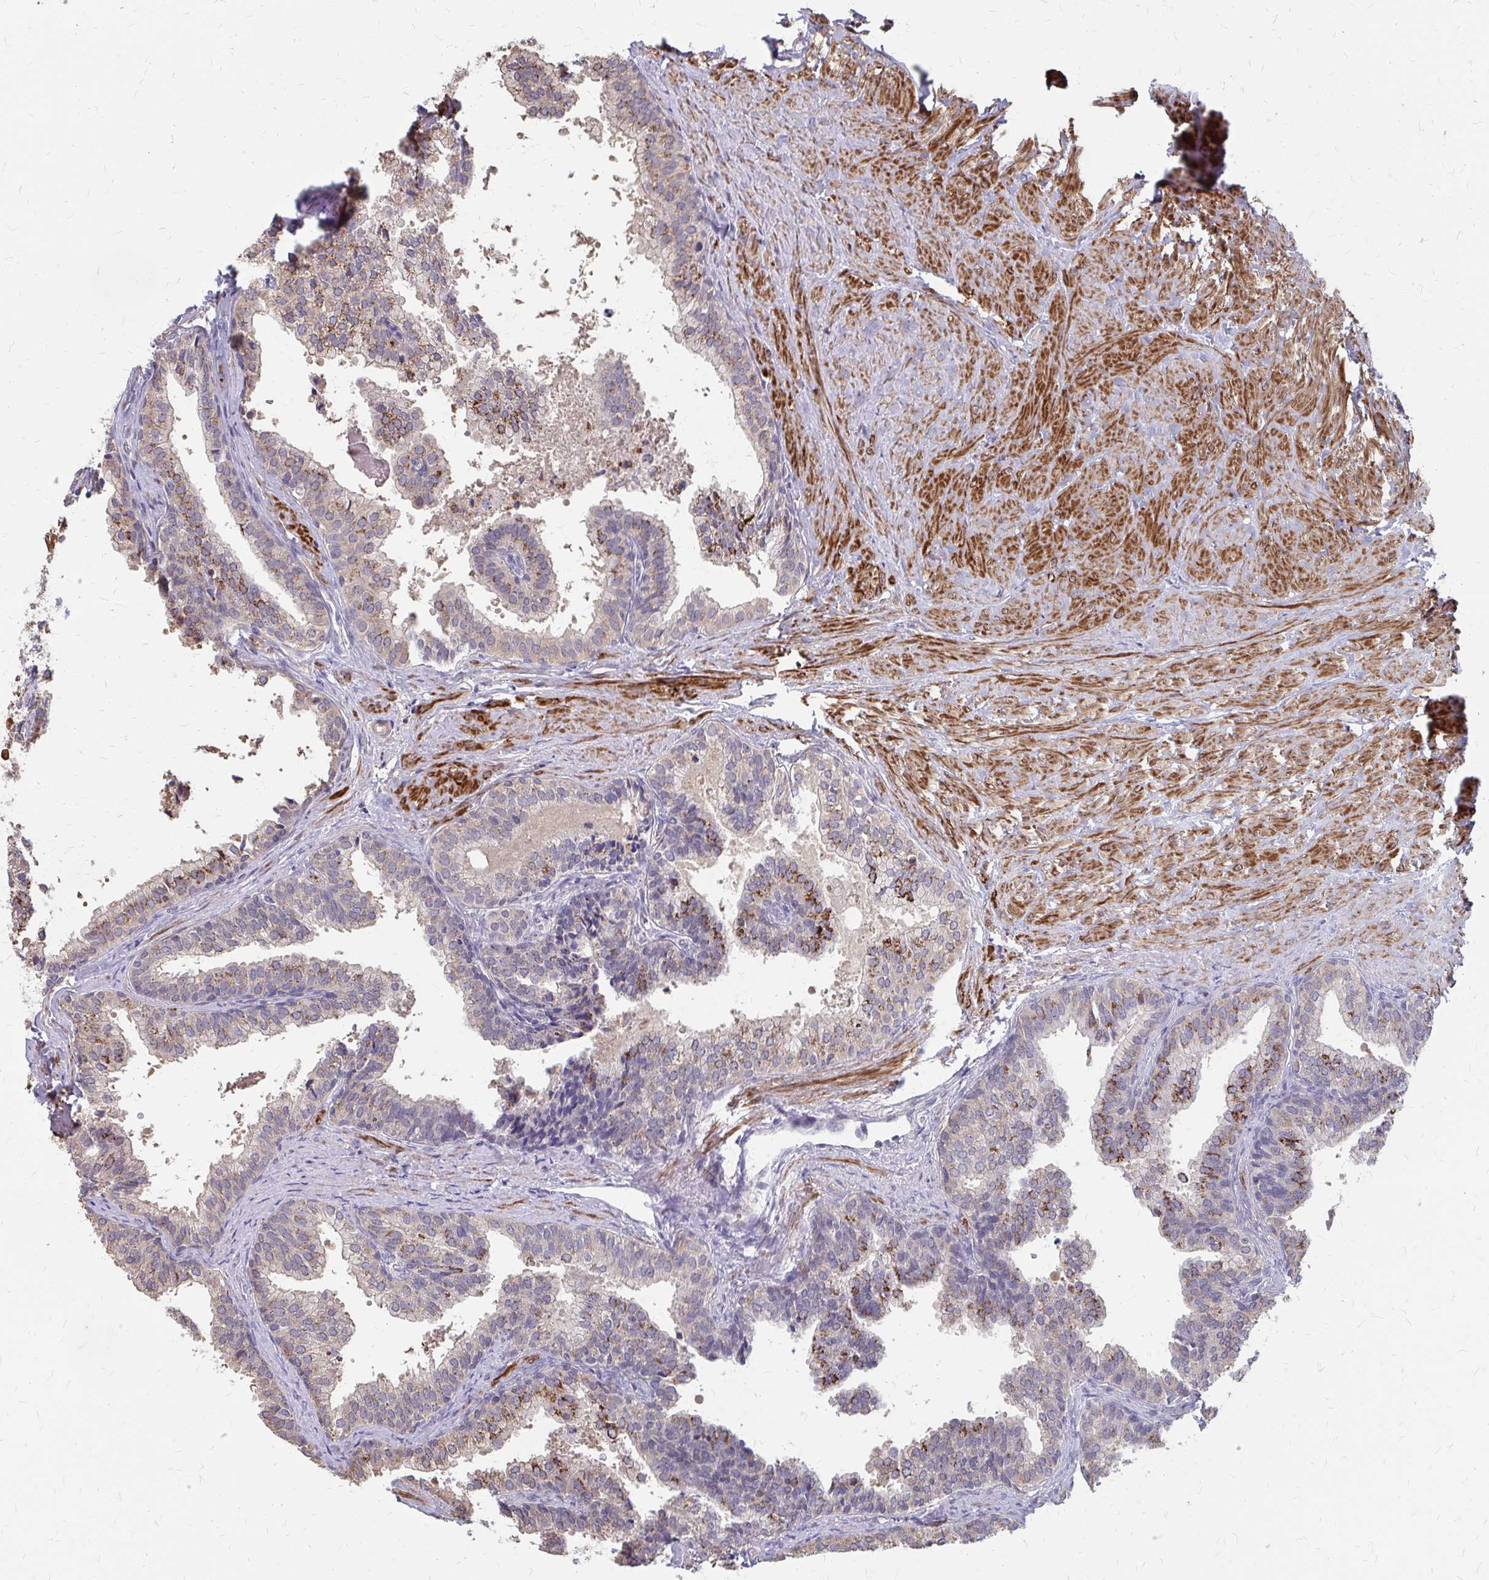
{"staining": {"intensity": "strong", "quantity": "25%-75%", "location": "cytoplasmic/membranous"}, "tissue": "prostate", "cell_type": "Glandular cells", "image_type": "normal", "snomed": [{"axis": "morphology", "description": "Normal tissue, NOS"}, {"axis": "topography", "description": "Prostate"}, {"axis": "topography", "description": "Peripheral nerve tissue"}], "caption": "An immunohistochemistry micrograph of normal tissue is shown. Protein staining in brown highlights strong cytoplasmic/membranous positivity in prostate within glandular cells.", "gene": "IFI44L", "patient": {"sex": "male", "age": 55}}